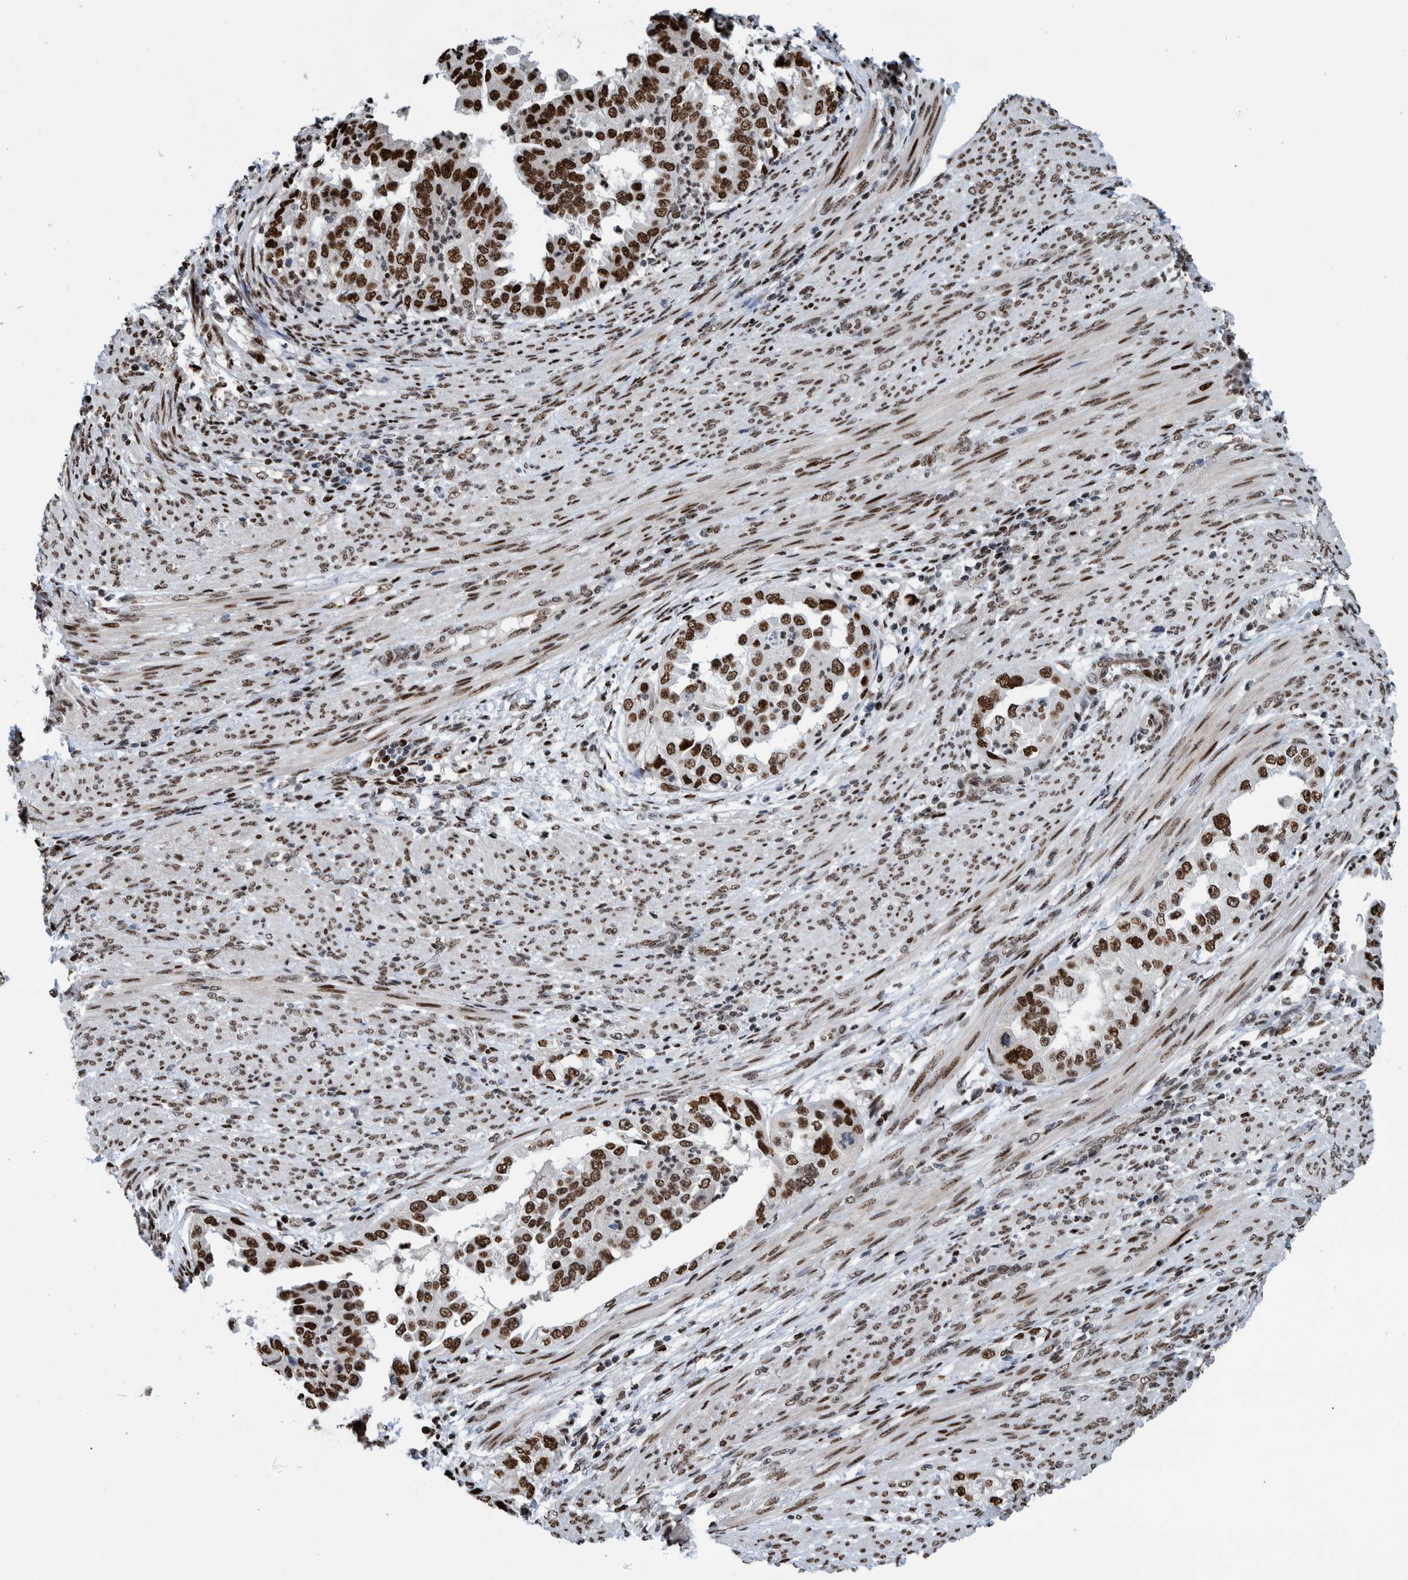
{"staining": {"intensity": "strong", "quantity": ">75%", "location": "nuclear"}, "tissue": "endometrial cancer", "cell_type": "Tumor cells", "image_type": "cancer", "snomed": [{"axis": "morphology", "description": "Adenocarcinoma, NOS"}, {"axis": "topography", "description": "Endometrium"}], "caption": "The immunohistochemical stain highlights strong nuclear expression in tumor cells of endometrial cancer tissue. (DAB (3,3'-diaminobenzidine) = brown stain, brightfield microscopy at high magnification).", "gene": "HEATR9", "patient": {"sex": "female", "age": 85}}